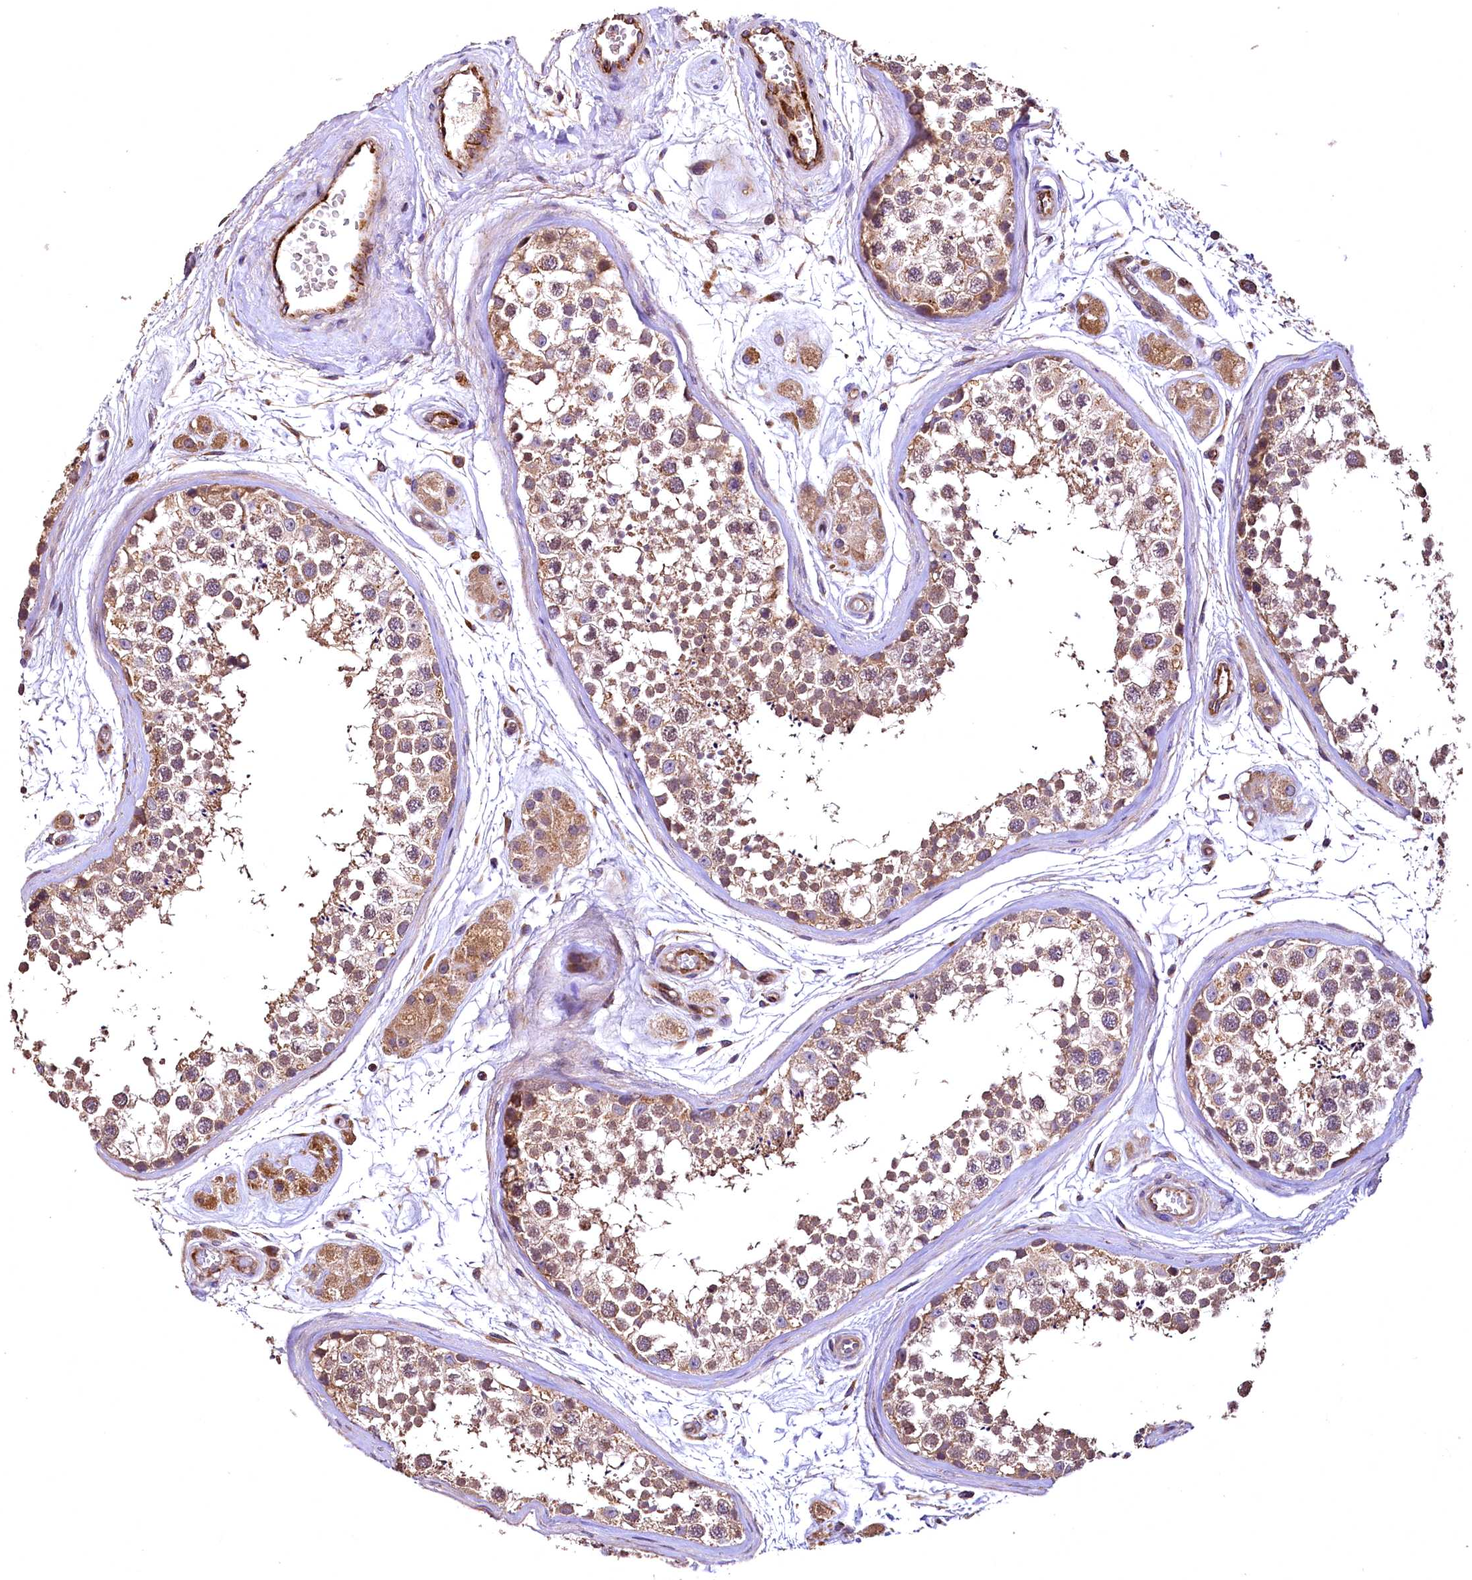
{"staining": {"intensity": "moderate", "quantity": ">75%", "location": "cytoplasmic/membranous"}, "tissue": "testis", "cell_type": "Cells in seminiferous ducts", "image_type": "normal", "snomed": [{"axis": "morphology", "description": "Normal tissue, NOS"}, {"axis": "topography", "description": "Testis"}], "caption": "Brown immunohistochemical staining in normal human testis displays moderate cytoplasmic/membranous positivity in about >75% of cells in seminiferous ducts. (Stains: DAB (3,3'-diaminobenzidine) in brown, nuclei in blue, Microscopy: brightfield microscopy at high magnification).", "gene": "RASSF1", "patient": {"sex": "male", "age": 56}}